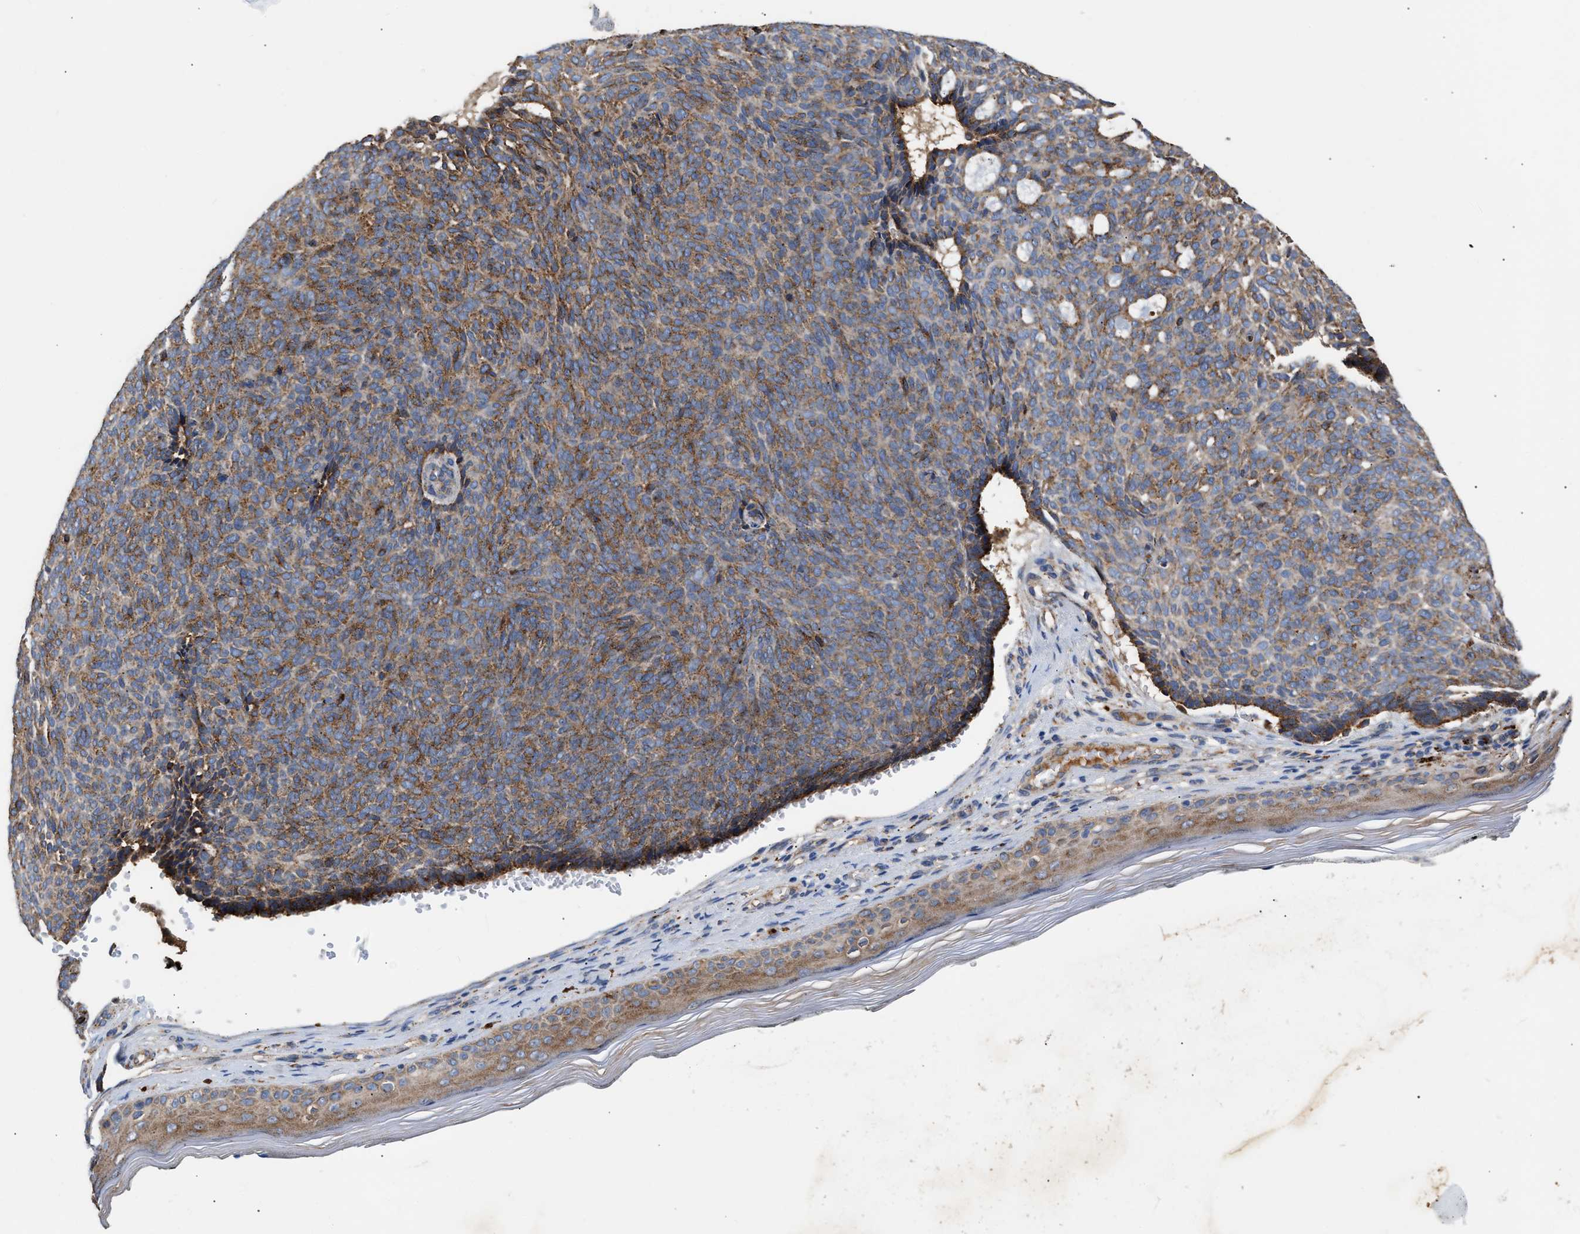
{"staining": {"intensity": "moderate", "quantity": ">75%", "location": "cytoplasmic/membranous"}, "tissue": "skin cancer", "cell_type": "Tumor cells", "image_type": "cancer", "snomed": [{"axis": "morphology", "description": "Basal cell carcinoma"}, {"axis": "topography", "description": "Skin"}], "caption": "The image demonstrates immunohistochemical staining of skin basal cell carcinoma. There is moderate cytoplasmic/membranous positivity is appreciated in about >75% of tumor cells.", "gene": "CCDC146", "patient": {"sex": "male", "age": 61}}